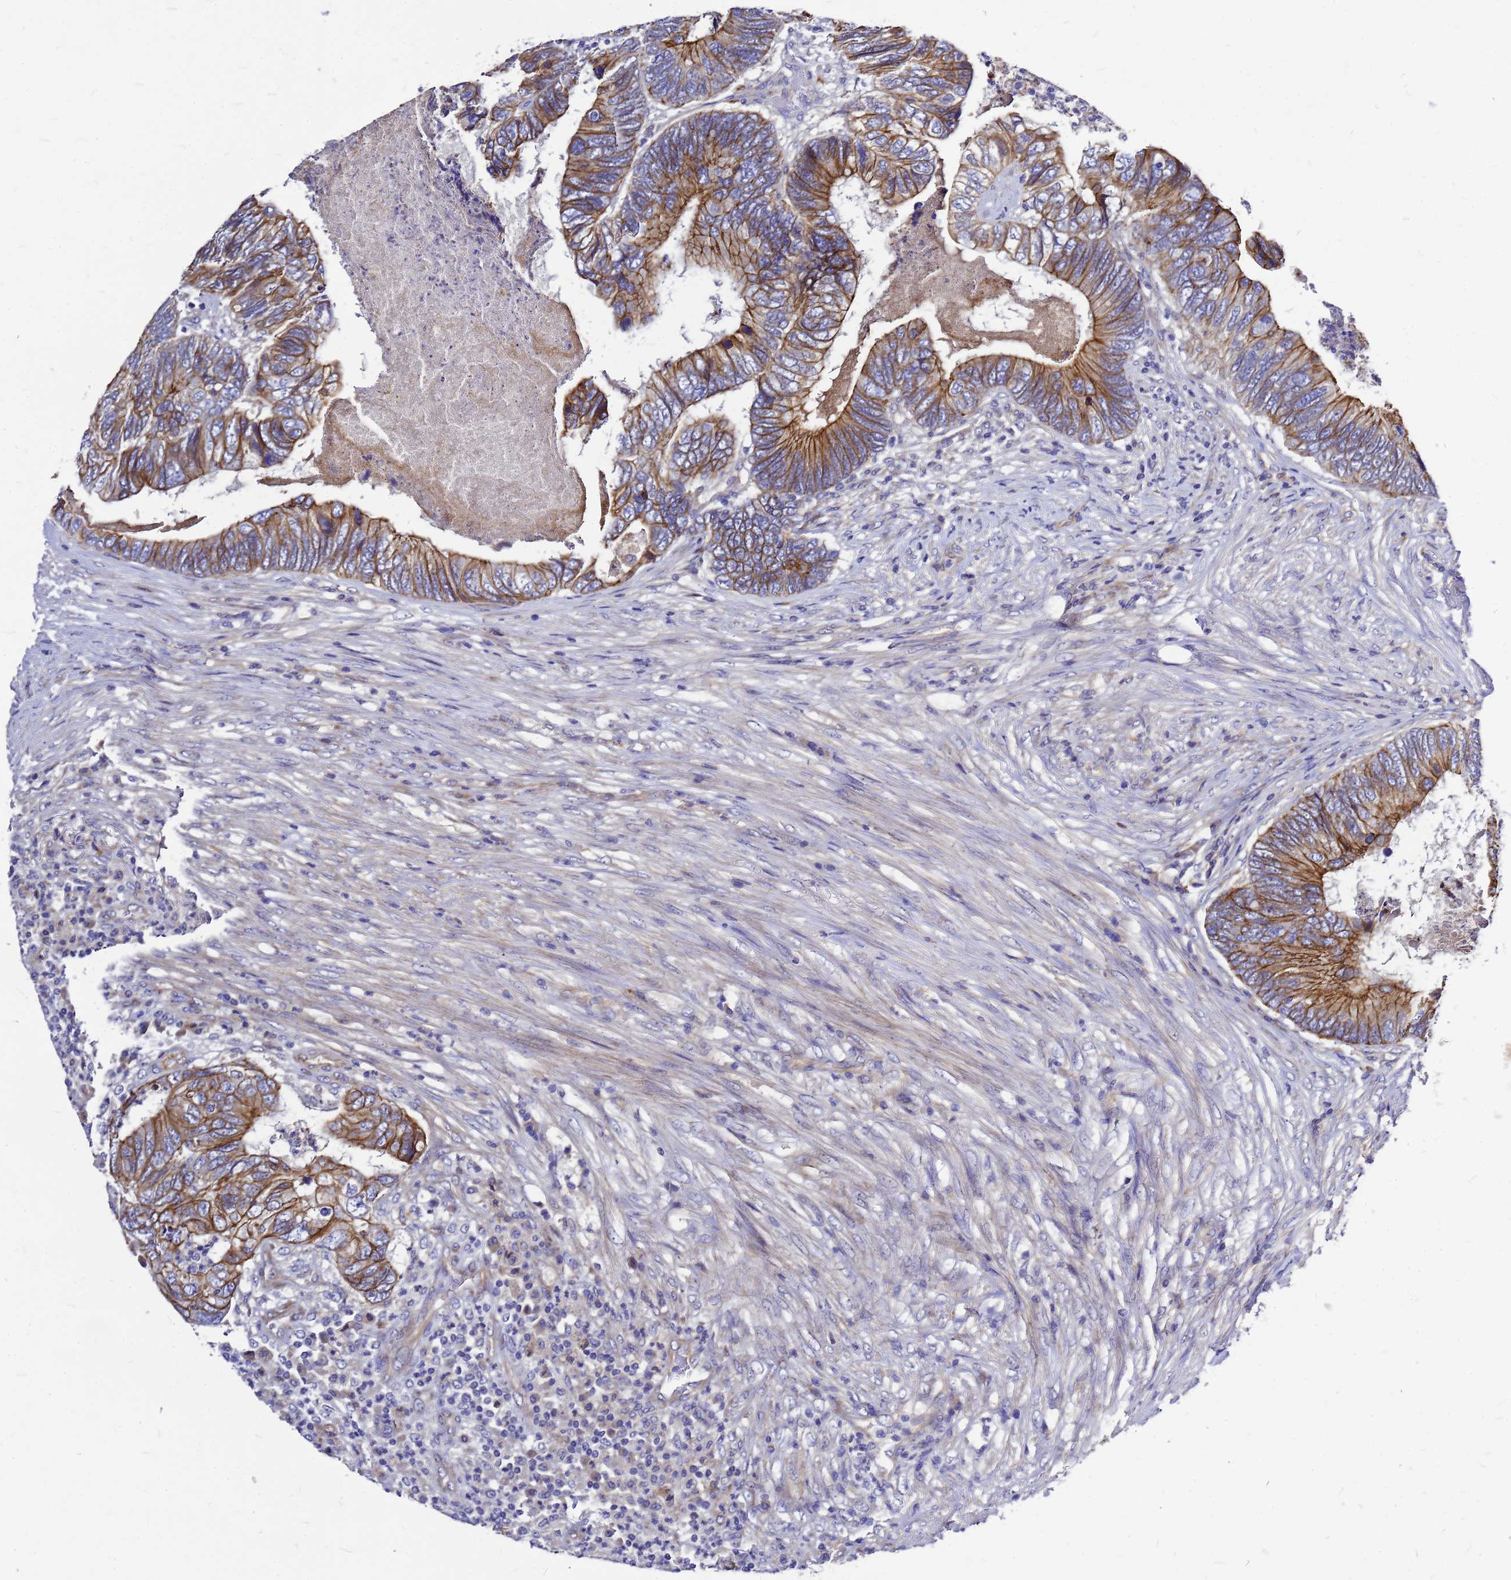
{"staining": {"intensity": "moderate", "quantity": ">75%", "location": "cytoplasmic/membranous"}, "tissue": "colorectal cancer", "cell_type": "Tumor cells", "image_type": "cancer", "snomed": [{"axis": "morphology", "description": "Adenocarcinoma, NOS"}, {"axis": "topography", "description": "Colon"}], "caption": "Adenocarcinoma (colorectal) stained with a protein marker reveals moderate staining in tumor cells.", "gene": "FBXW5", "patient": {"sex": "female", "age": 67}}